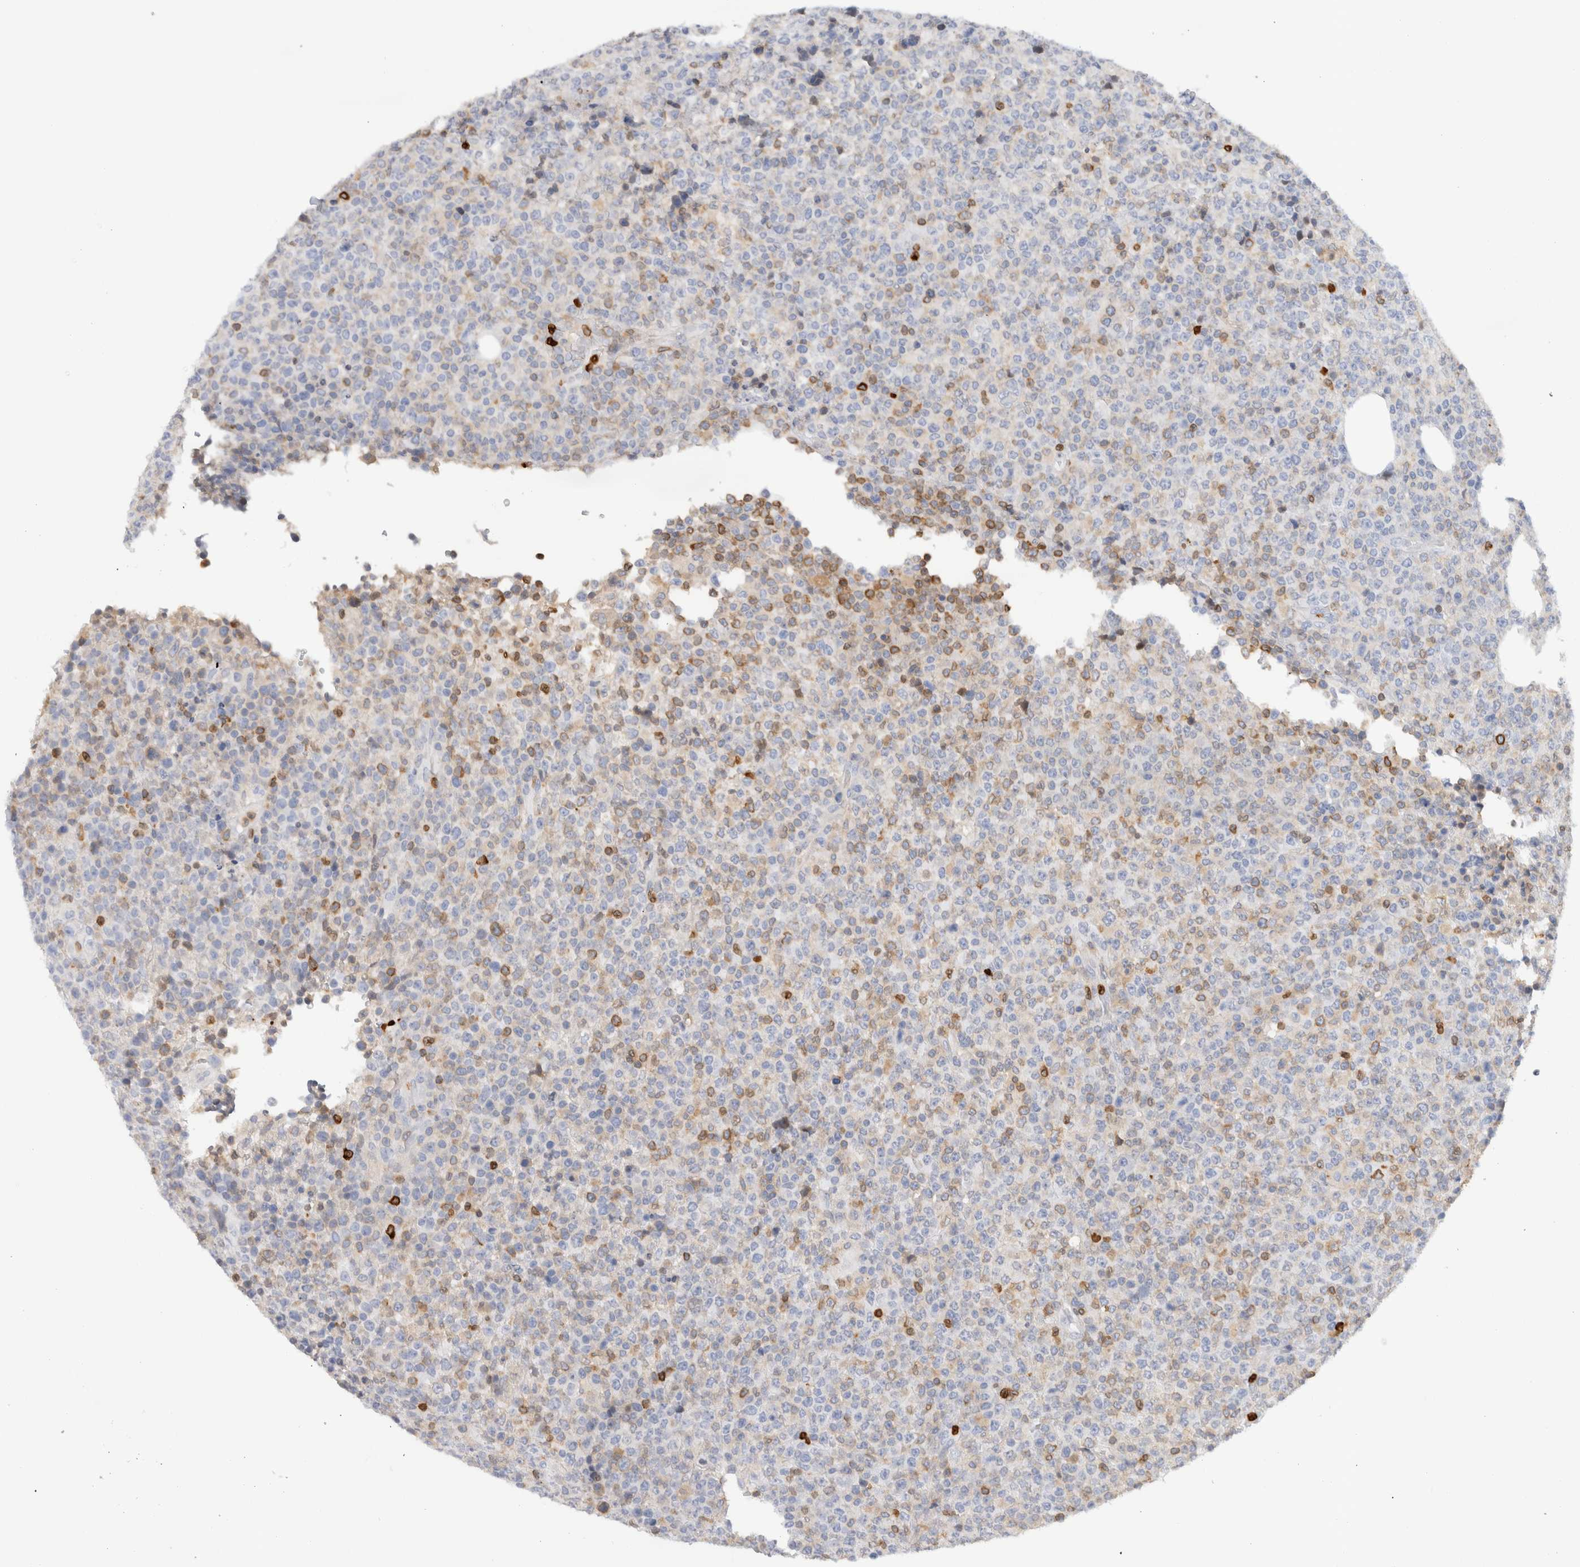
{"staining": {"intensity": "weak", "quantity": "<25%", "location": "cytoplasmic/membranous"}, "tissue": "lymphoma", "cell_type": "Tumor cells", "image_type": "cancer", "snomed": [{"axis": "morphology", "description": "Malignant lymphoma, non-Hodgkin's type, High grade"}, {"axis": "topography", "description": "Lymph node"}], "caption": "Lymphoma was stained to show a protein in brown. There is no significant positivity in tumor cells.", "gene": "ALOX5AP", "patient": {"sex": "male", "age": 13}}